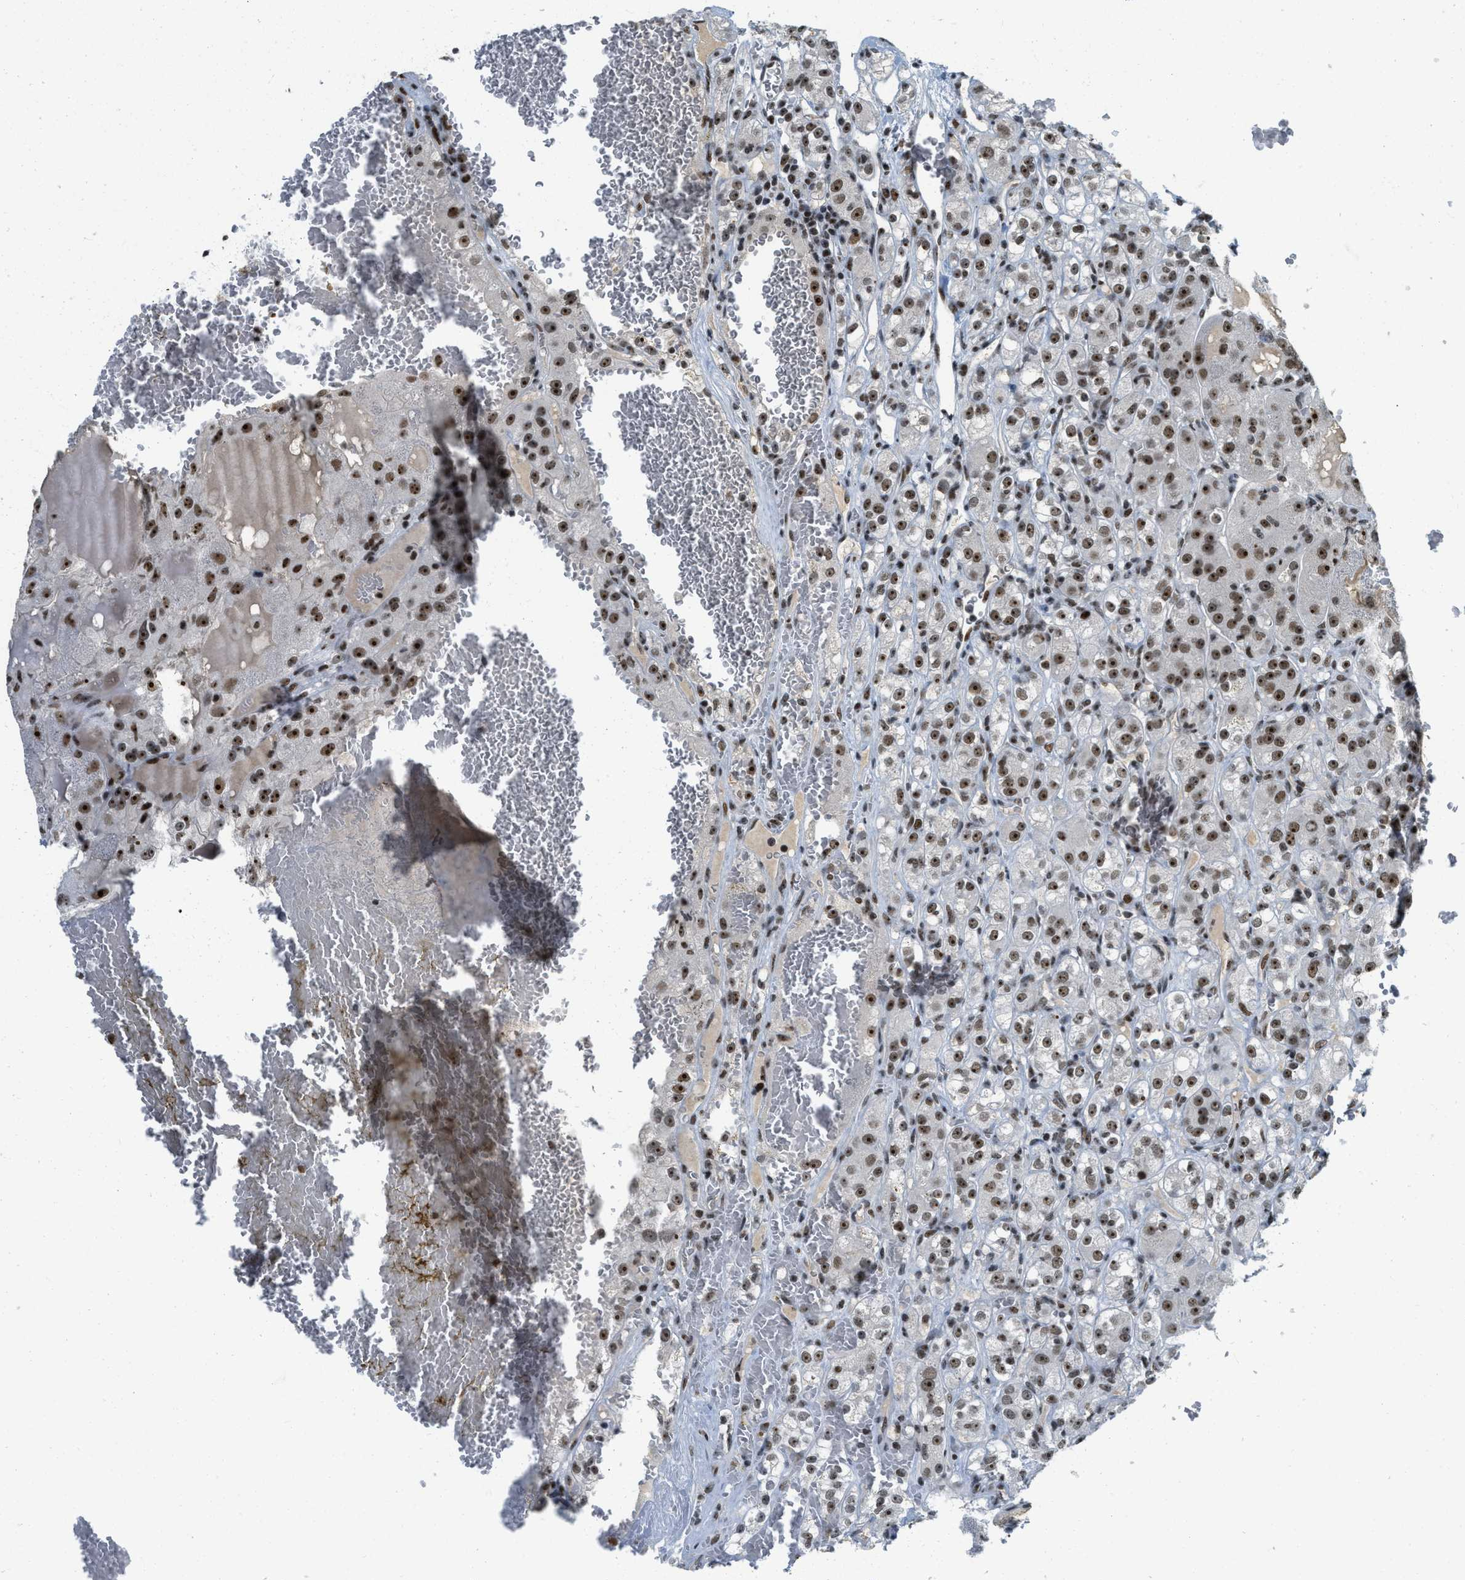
{"staining": {"intensity": "moderate", "quantity": ">75%", "location": "nuclear"}, "tissue": "renal cancer", "cell_type": "Tumor cells", "image_type": "cancer", "snomed": [{"axis": "morphology", "description": "Normal tissue, NOS"}, {"axis": "morphology", "description": "Adenocarcinoma, NOS"}, {"axis": "topography", "description": "Kidney"}], "caption": "Adenocarcinoma (renal) tissue reveals moderate nuclear positivity in about >75% of tumor cells, visualized by immunohistochemistry. (DAB (3,3'-diaminobenzidine) IHC, brown staining for protein, blue staining for nuclei).", "gene": "URB1", "patient": {"sex": "male", "age": 61}}